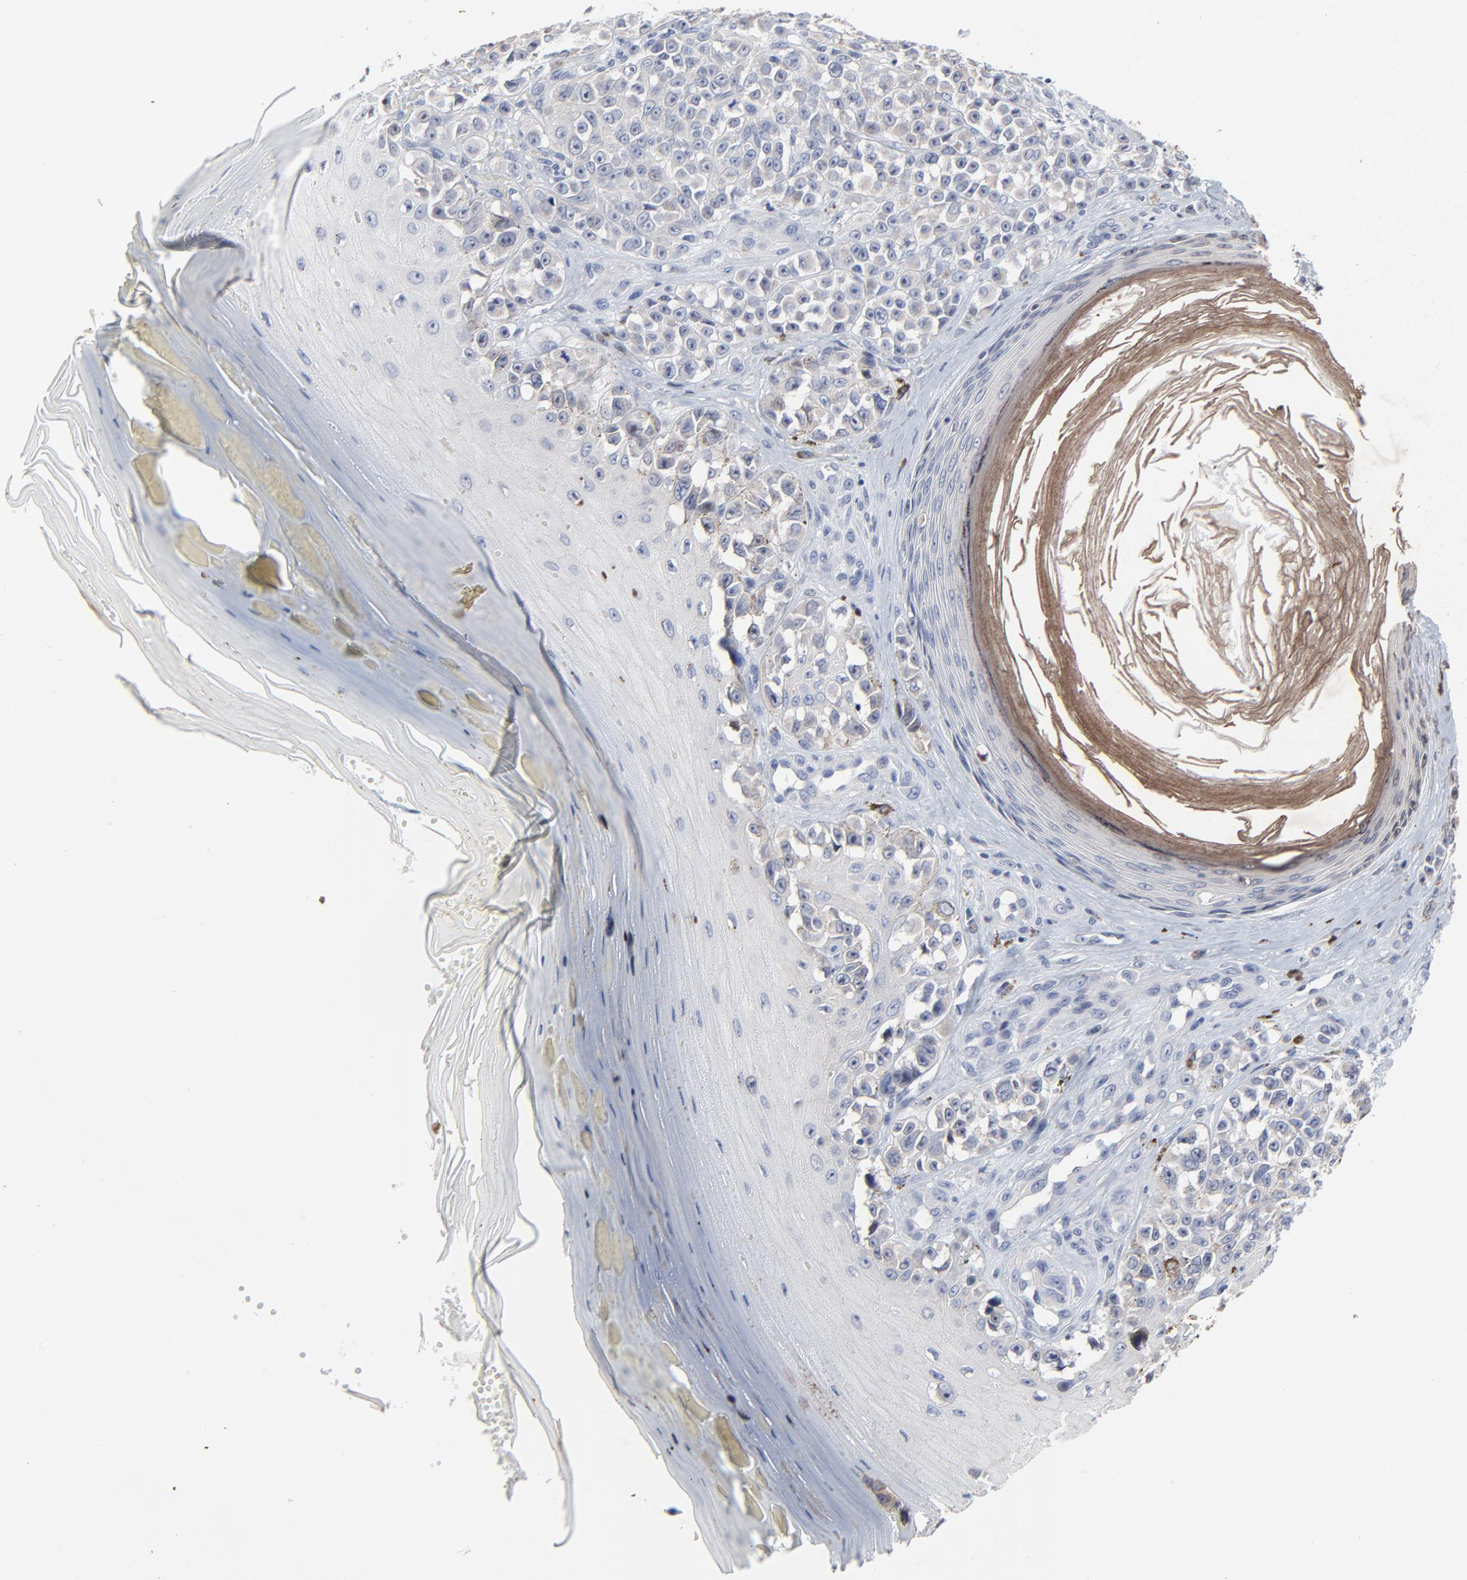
{"staining": {"intensity": "negative", "quantity": "none", "location": "none"}, "tissue": "melanoma", "cell_type": "Tumor cells", "image_type": "cancer", "snomed": [{"axis": "morphology", "description": "Malignant melanoma, NOS"}, {"axis": "topography", "description": "Skin"}], "caption": "Immunohistochemistry (IHC) histopathology image of melanoma stained for a protein (brown), which exhibits no expression in tumor cells.", "gene": "LNX1", "patient": {"sex": "female", "age": 82}}